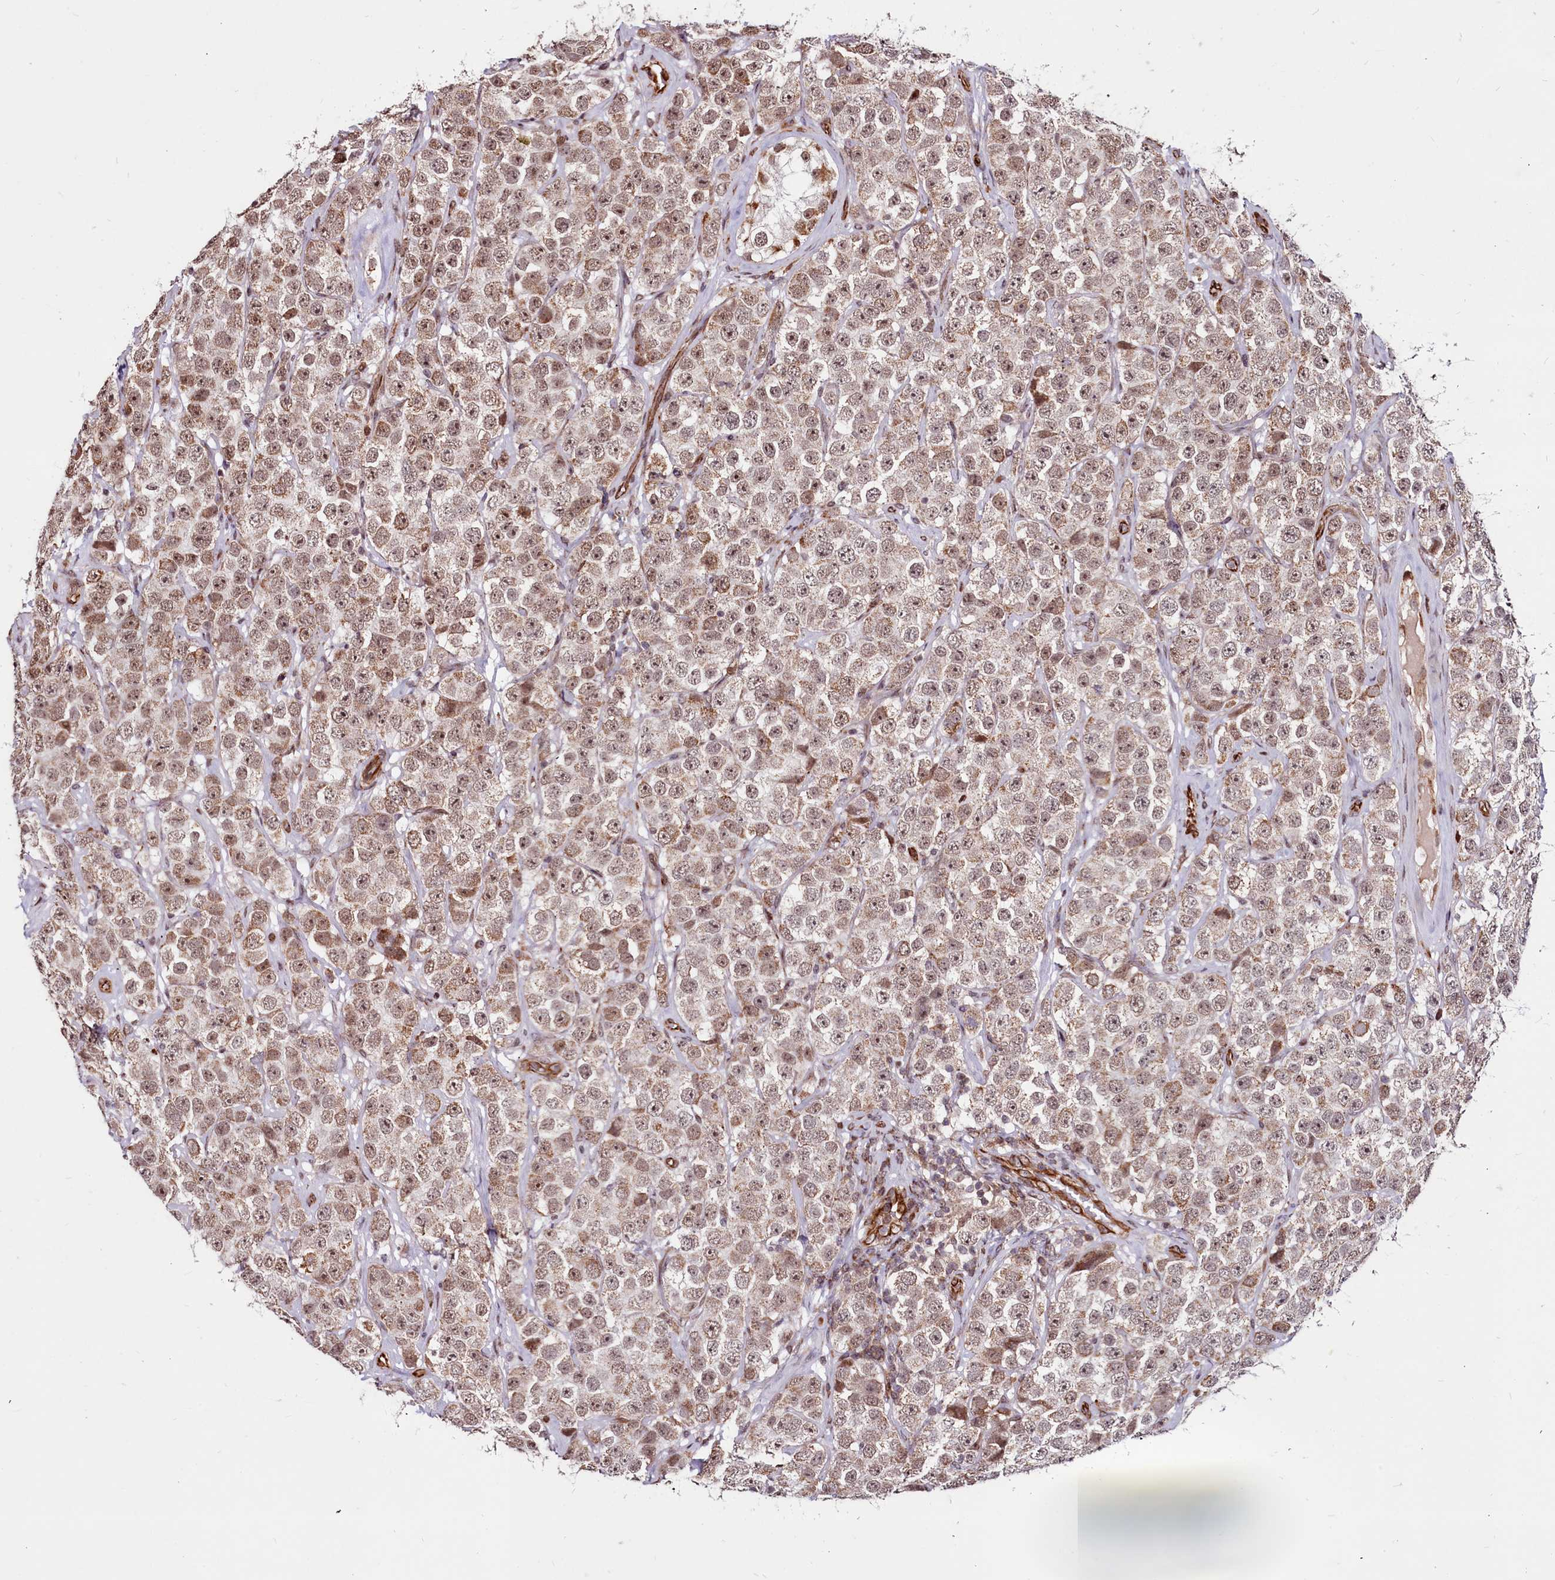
{"staining": {"intensity": "moderate", "quantity": ">75%", "location": "cytoplasmic/membranous,nuclear"}, "tissue": "testis cancer", "cell_type": "Tumor cells", "image_type": "cancer", "snomed": [{"axis": "morphology", "description": "Seminoma, NOS"}, {"axis": "topography", "description": "Testis"}], "caption": "Moderate cytoplasmic/membranous and nuclear expression is identified in about >75% of tumor cells in testis cancer.", "gene": "CLK3", "patient": {"sex": "male", "age": 28}}